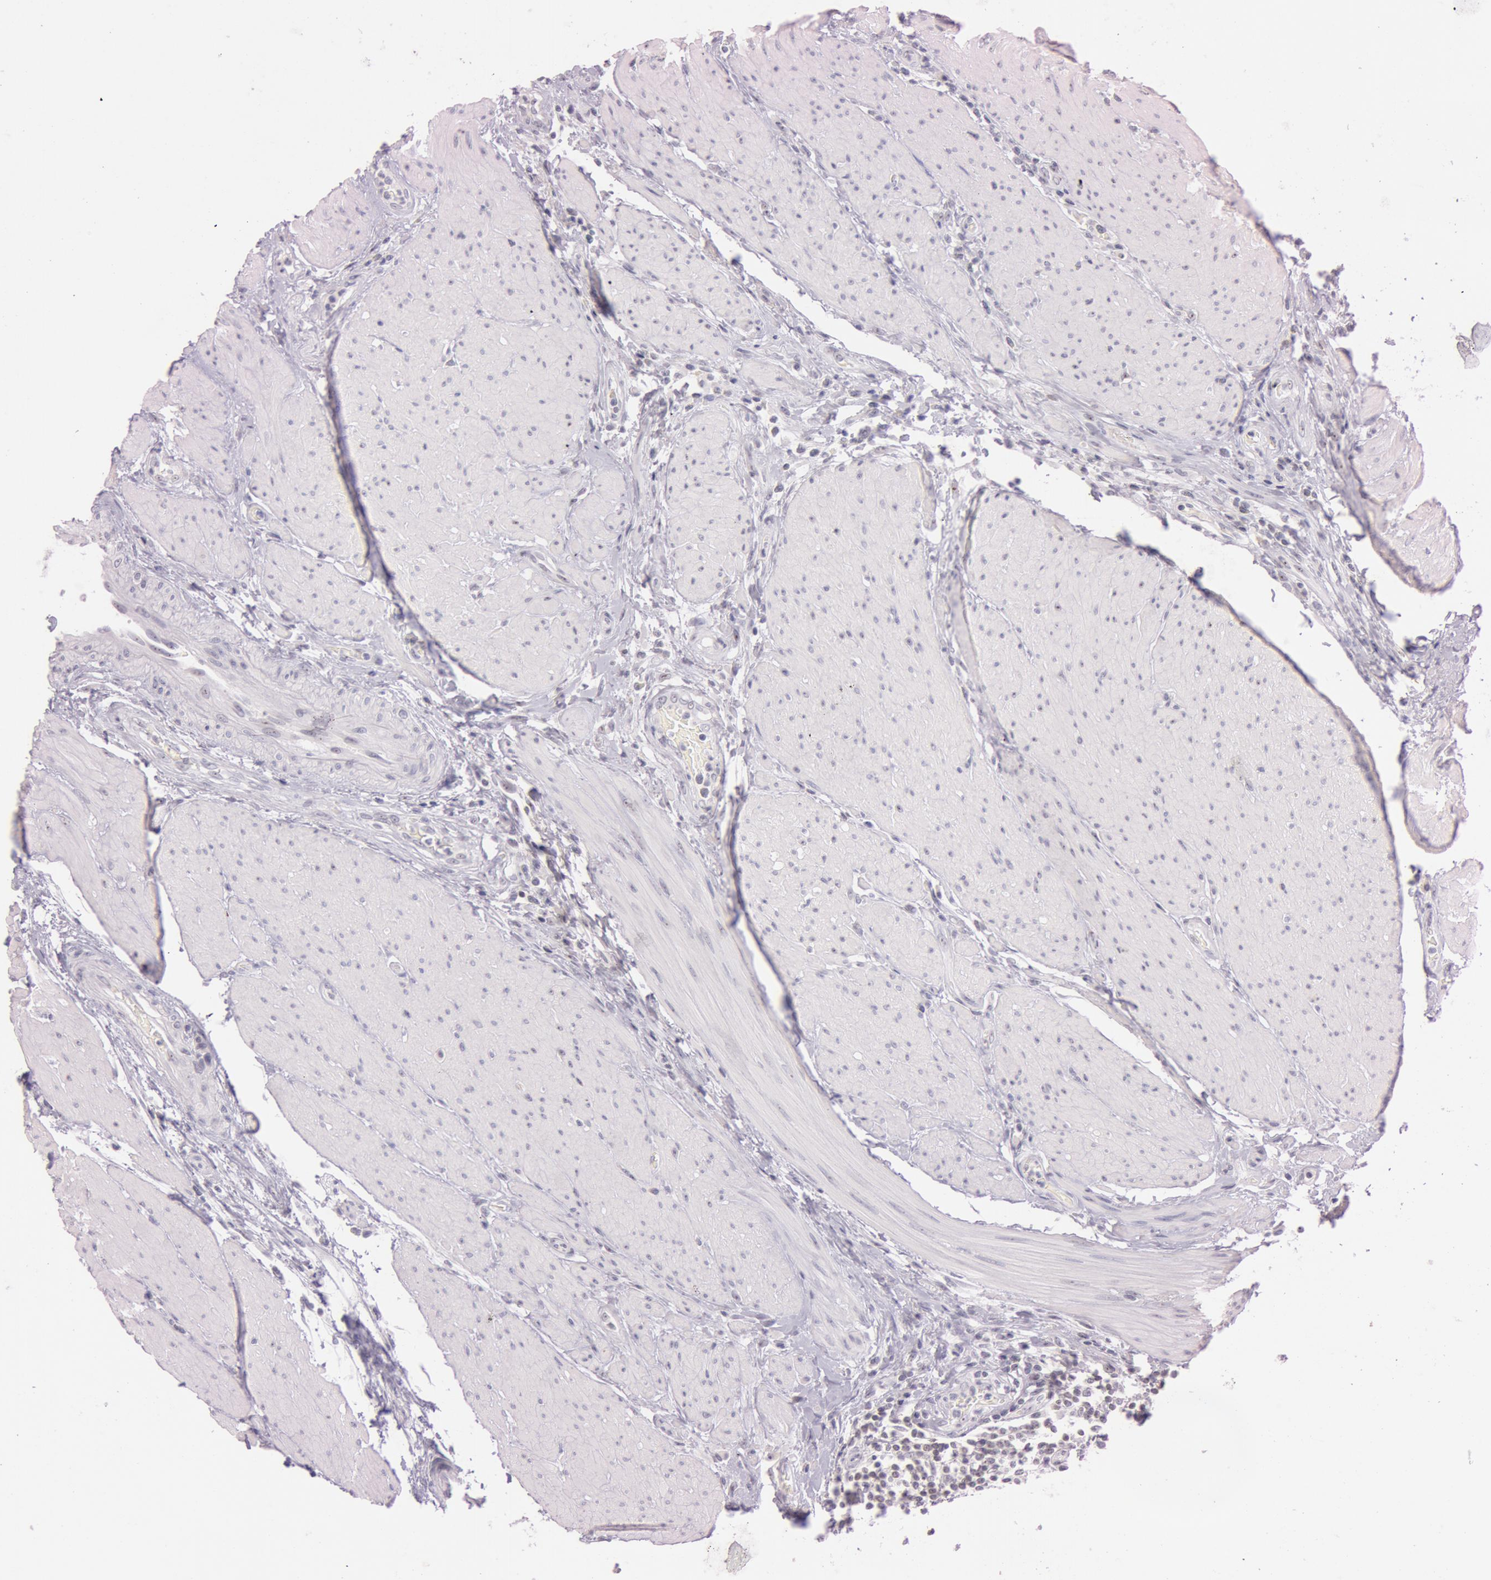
{"staining": {"intensity": "moderate", "quantity": "25%-75%", "location": "nuclear"}, "tissue": "colorectal cancer", "cell_type": "Tumor cells", "image_type": "cancer", "snomed": [{"axis": "morphology", "description": "Adenocarcinoma, NOS"}, {"axis": "topography", "description": "Rectum"}], "caption": "Immunohistochemical staining of colorectal cancer reveals moderate nuclear protein expression in approximately 25%-75% of tumor cells.", "gene": "FBL", "patient": {"sex": "female", "age": 67}}